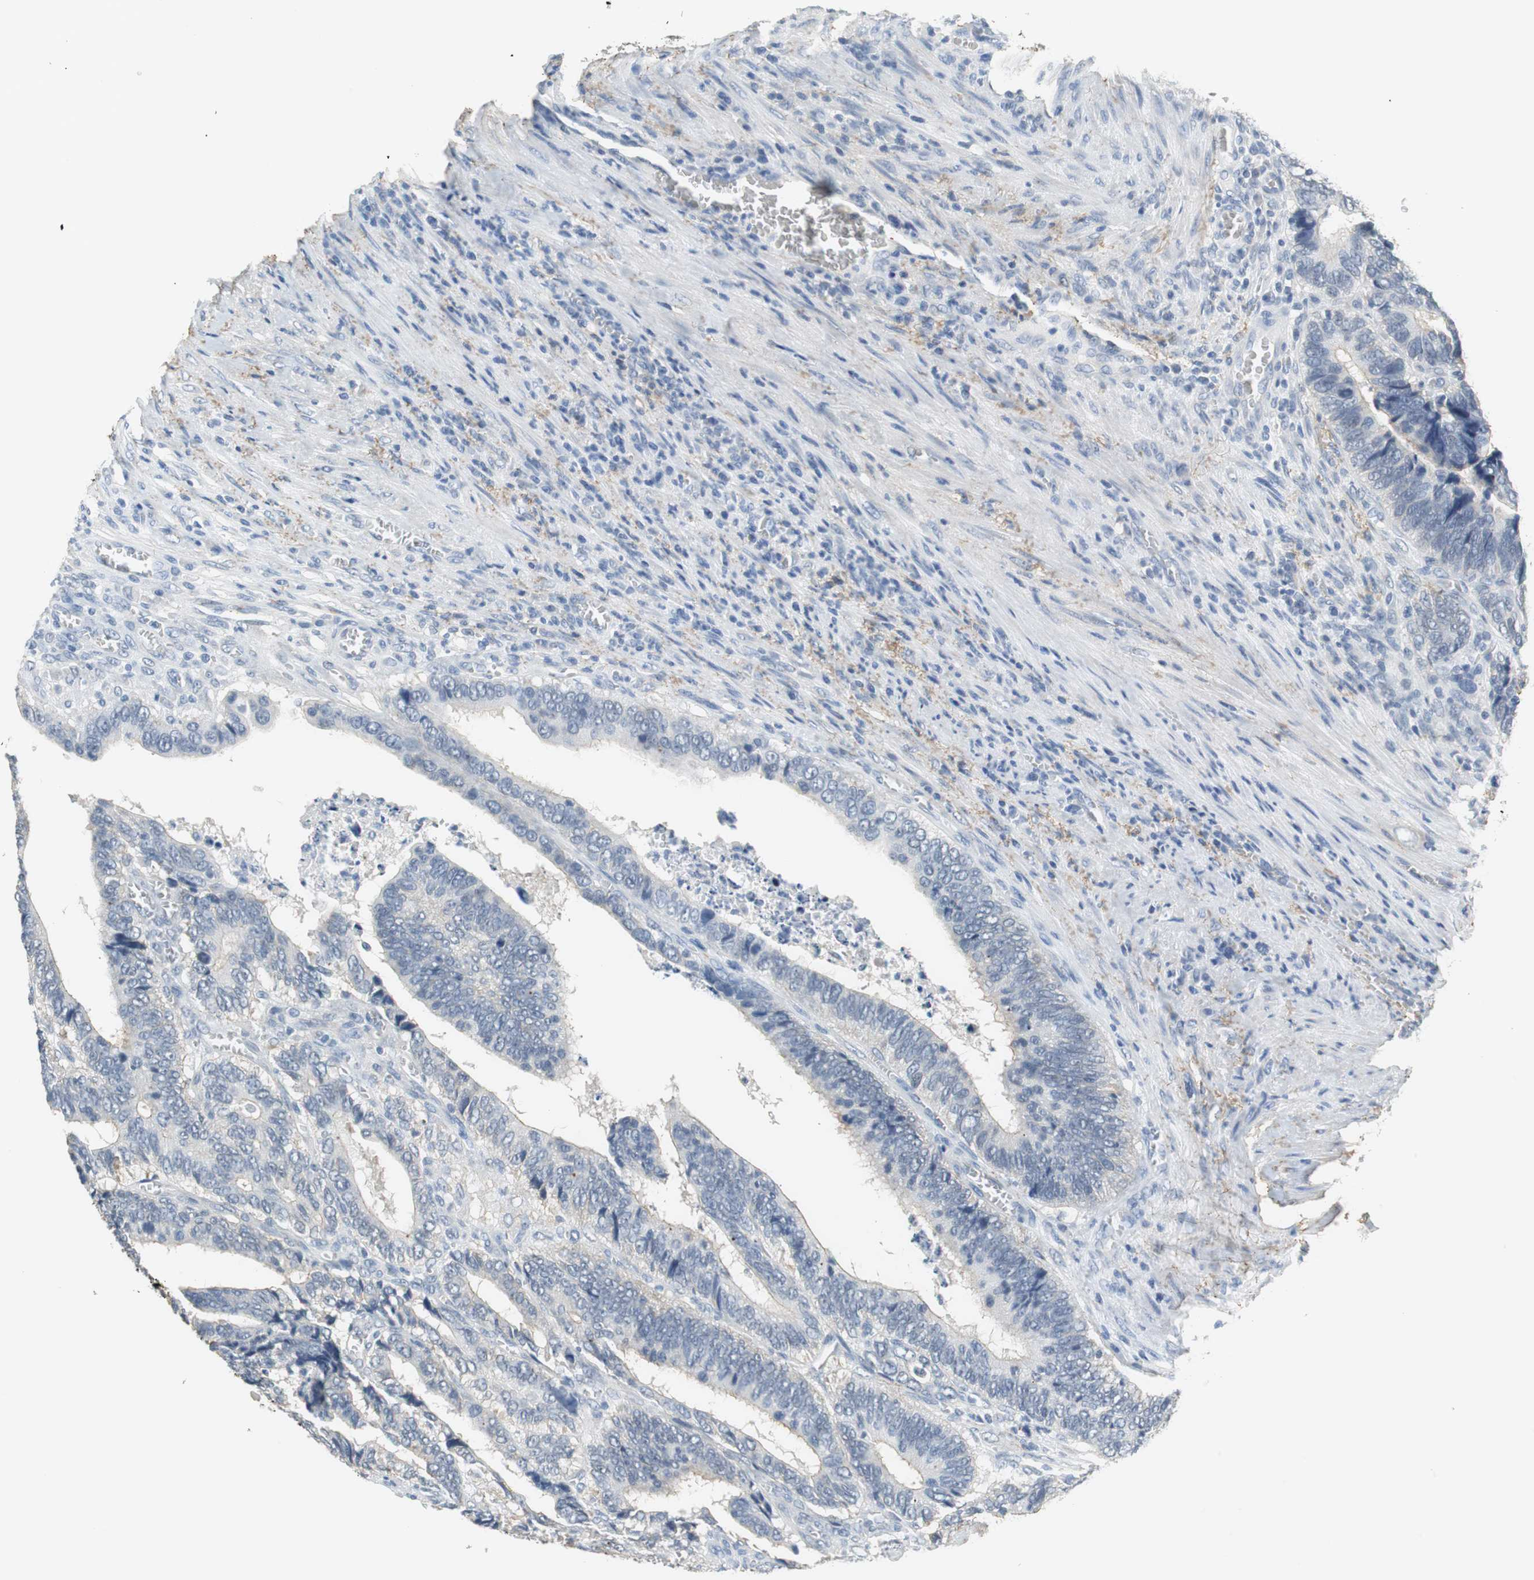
{"staining": {"intensity": "weak", "quantity": "25%-75%", "location": "cytoplasmic/membranous"}, "tissue": "colorectal cancer", "cell_type": "Tumor cells", "image_type": "cancer", "snomed": [{"axis": "morphology", "description": "Adenocarcinoma, NOS"}, {"axis": "topography", "description": "Colon"}], "caption": "High-magnification brightfield microscopy of colorectal cancer stained with DAB (brown) and counterstained with hematoxylin (blue). tumor cells exhibit weak cytoplasmic/membranous expression is identified in about25%-75% of cells.", "gene": "MUC7", "patient": {"sex": "male", "age": 72}}